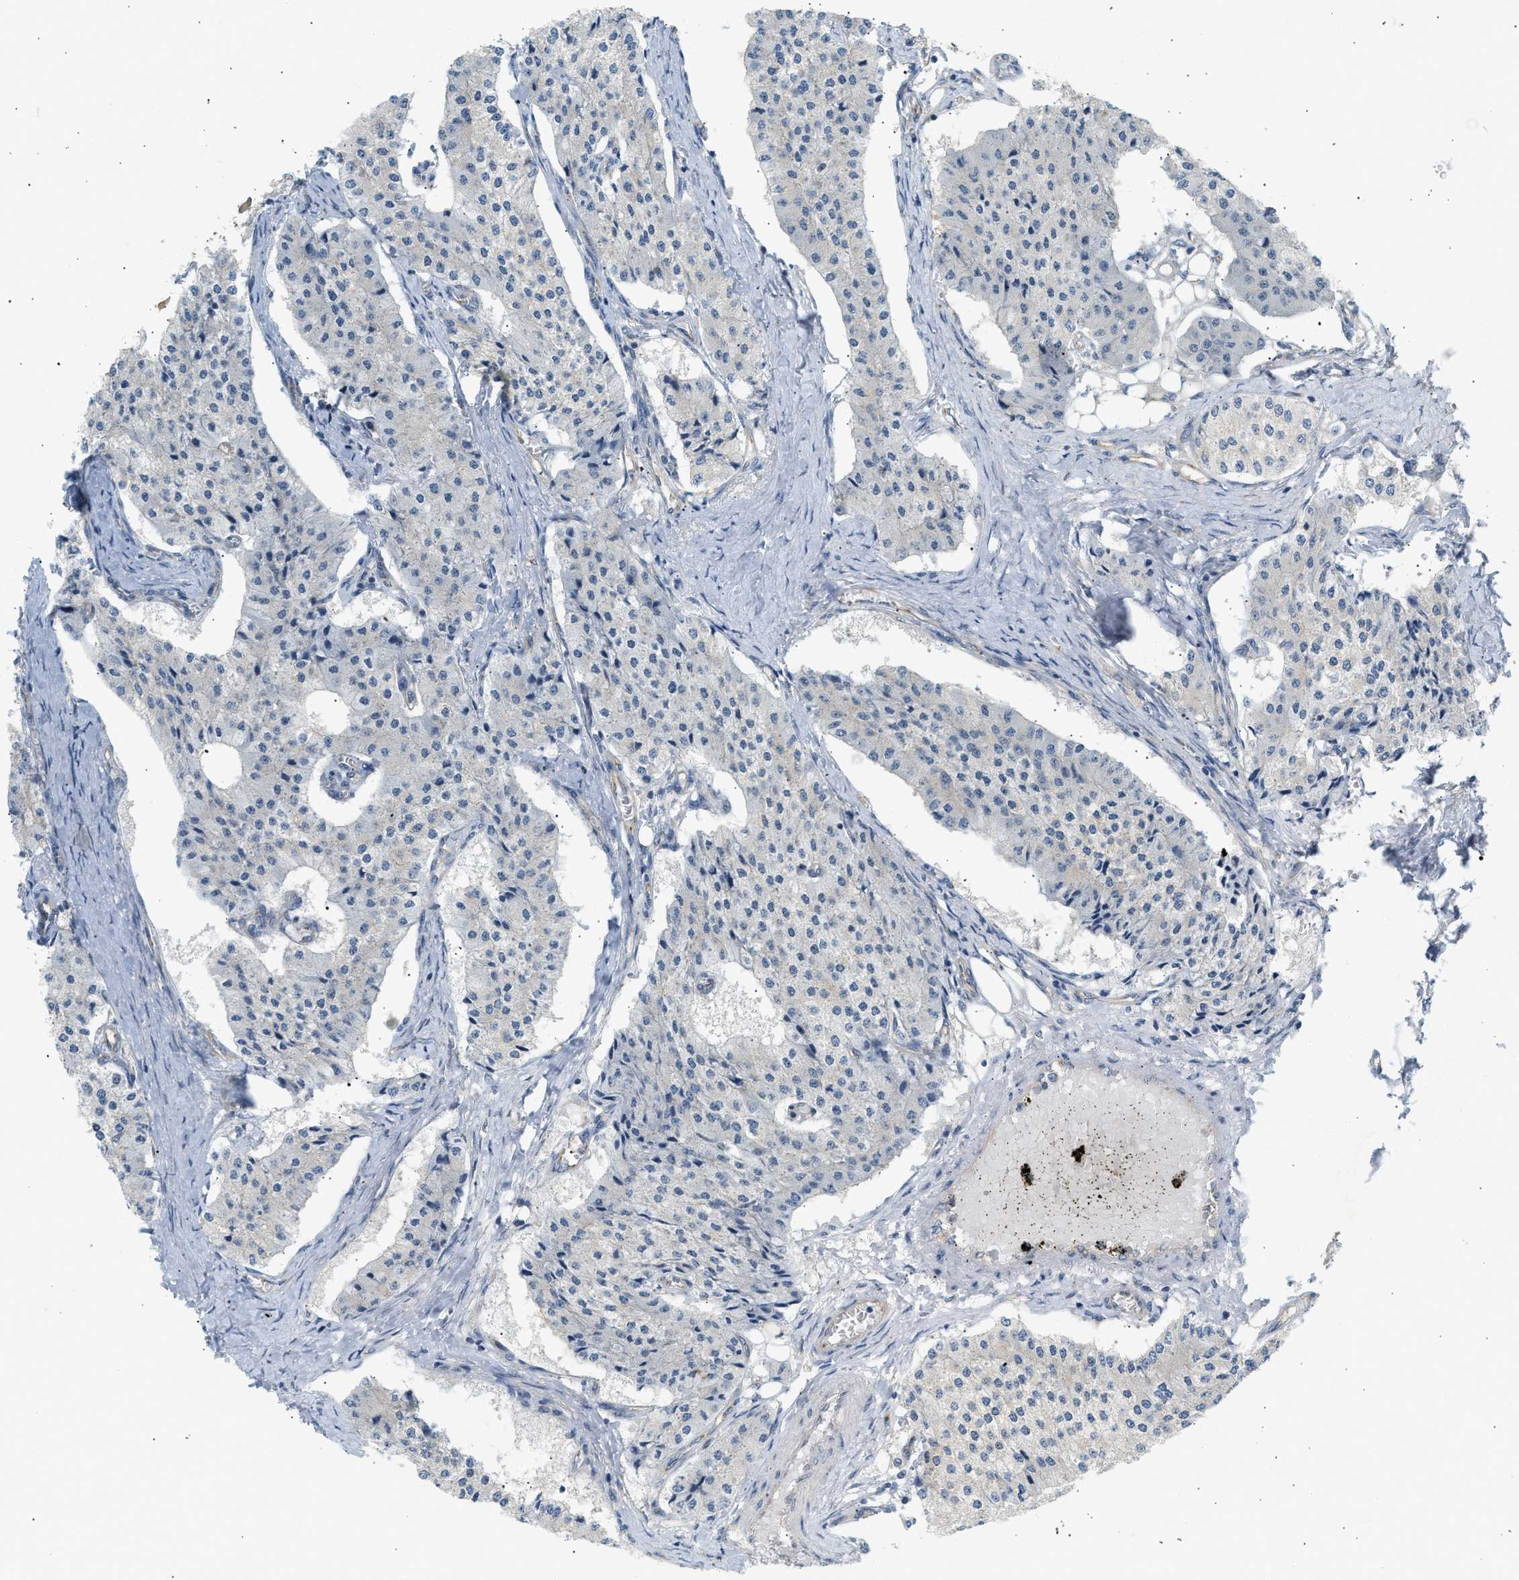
{"staining": {"intensity": "negative", "quantity": "none", "location": "none"}, "tissue": "carcinoid", "cell_type": "Tumor cells", "image_type": "cancer", "snomed": [{"axis": "morphology", "description": "Carcinoid, malignant, NOS"}, {"axis": "topography", "description": "Colon"}], "caption": "An IHC photomicrograph of carcinoid is shown. There is no staining in tumor cells of carcinoid. (DAB immunohistochemistry, high magnification).", "gene": "PAFAH1B1", "patient": {"sex": "female", "age": 52}}